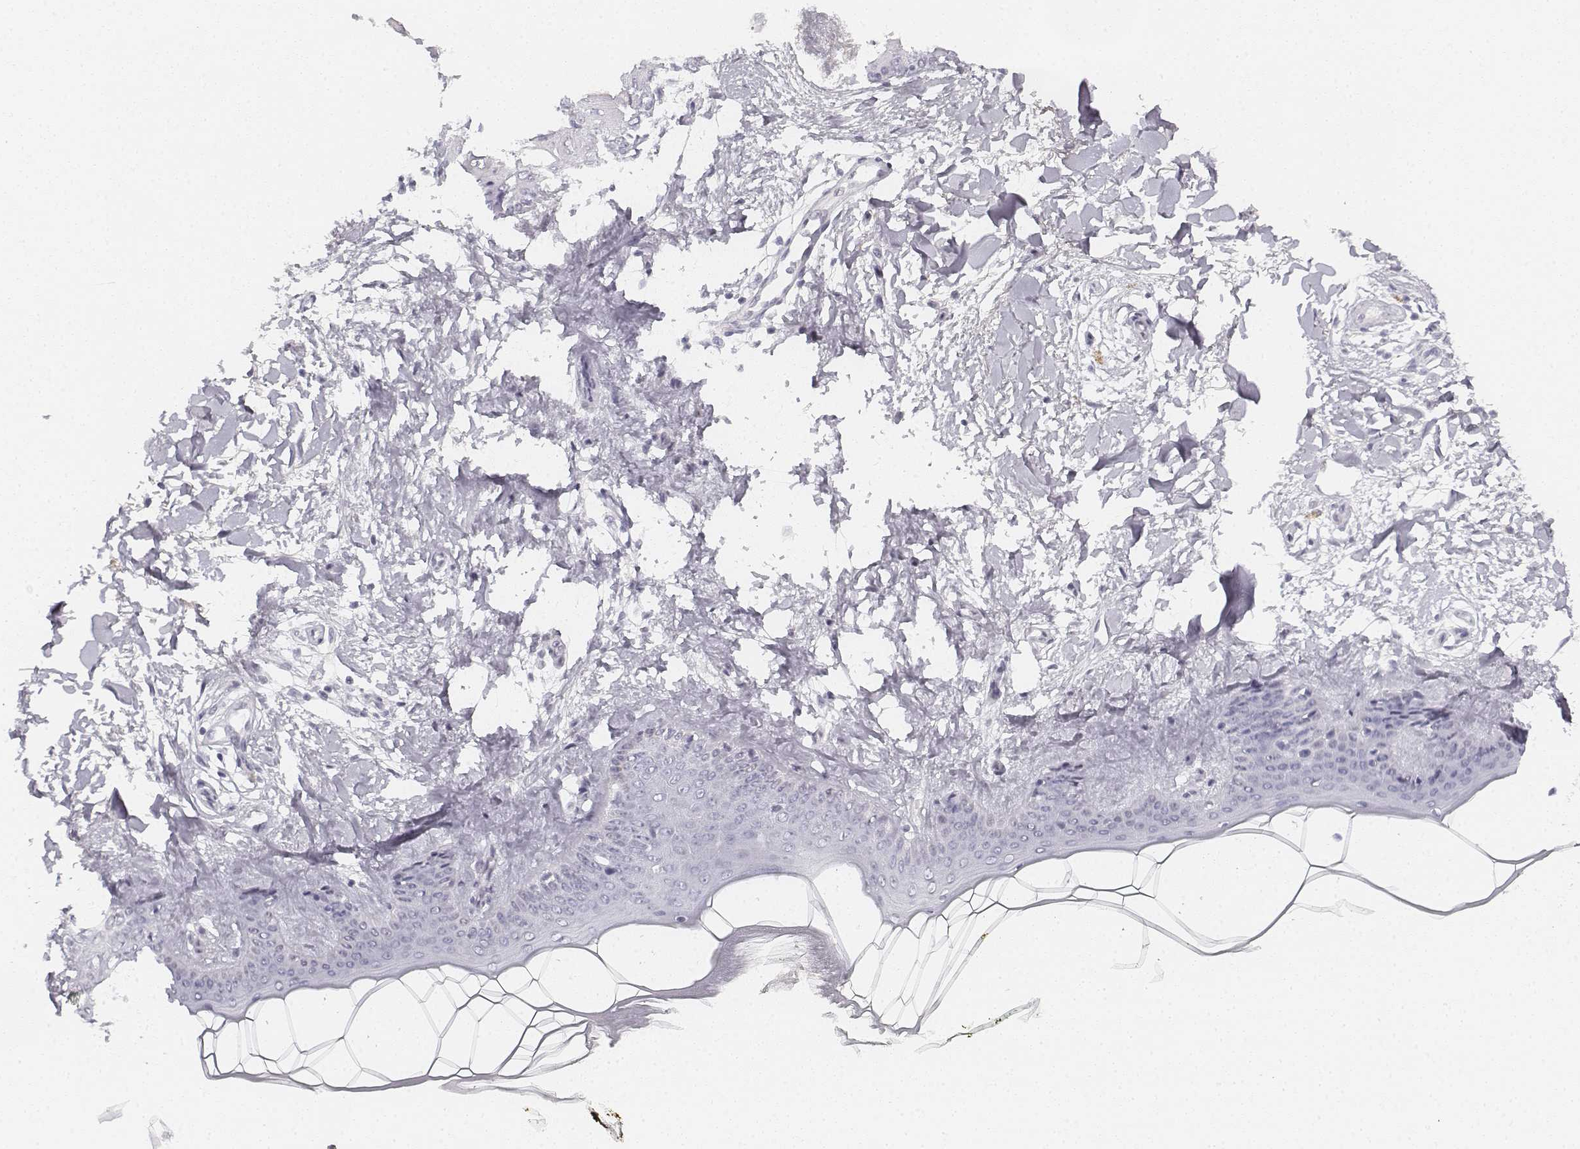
{"staining": {"intensity": "negative", "quantity": "none", "location": "none"}, "tissue": "skin", "cell_type": "Fibroblasts", "image_type": "normal", "snomed": [{"axis": "morphology", "description": "Normal tissue, NOS"}, {"axis": "topography", "description": "Skin"}], "caption": "Immunohistochemistry image of benign skin stained for a protein (brown), which reveals no expression in fibroblasts.", "gene": "KRTAP2", "patient": {"sex": "female", "age": 34}}